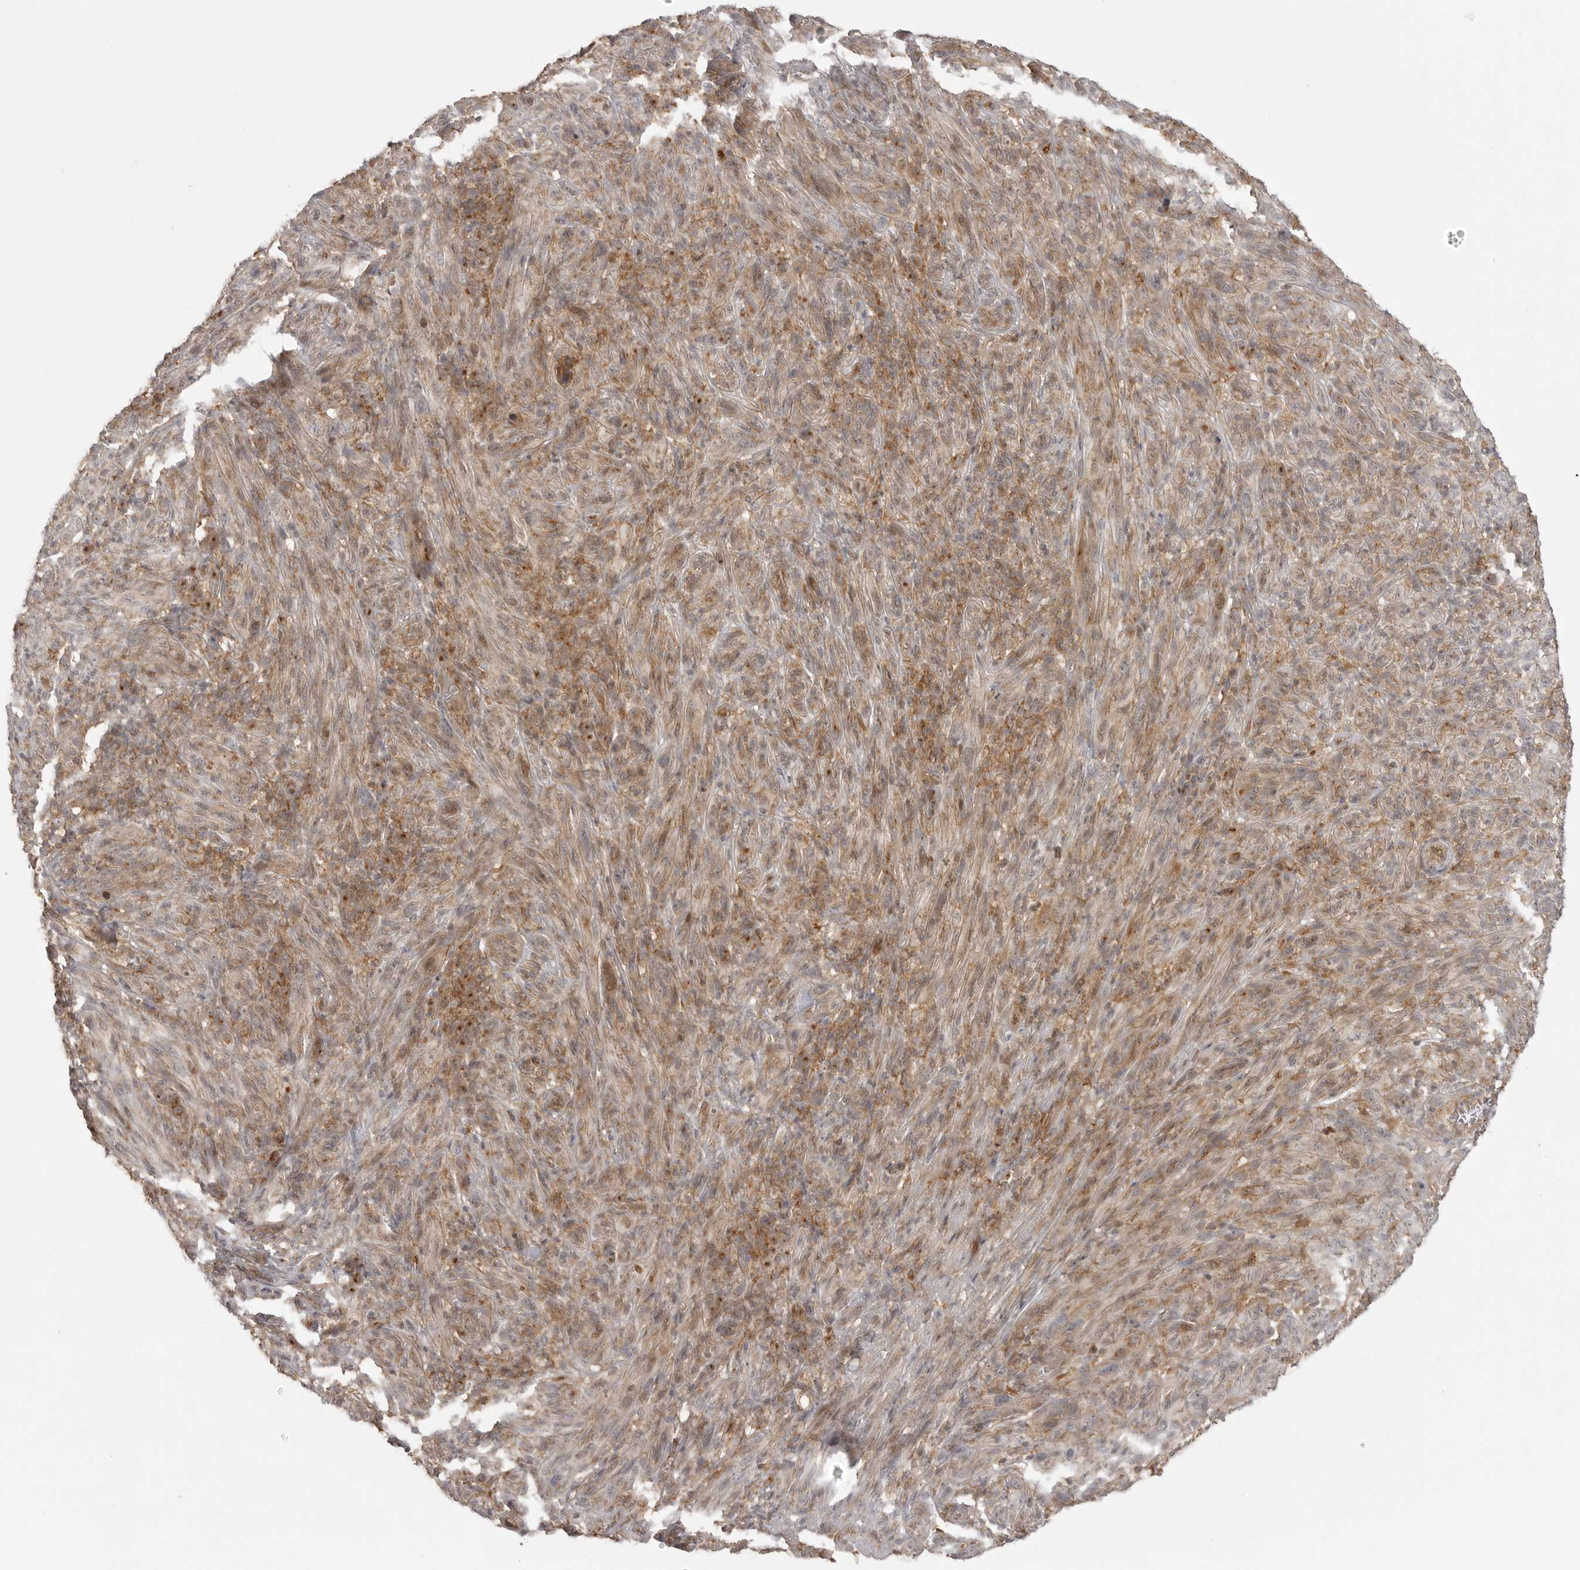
{"staining": {"intensity": "moderate", "quantity": ">75%", "location": "cytoplasmic/membranous"}, "tissue": "melanoma", "cell_type": "Tumor cells", "image_type": "cancer", "snomed": [{"axis": "morphology", "description": "Malignant melanoma, NOS"}, {"axis": "topography", "description": "Skin of head"}], "caption": "Immunohistochemistry (DAB) staining of melanoma demonstrates moderate cytoplasmic/membranous protein expression in approximately >75% of tumor cells.", "gene": "FAT3", "patient": {"sex": "male", "age": 96}}